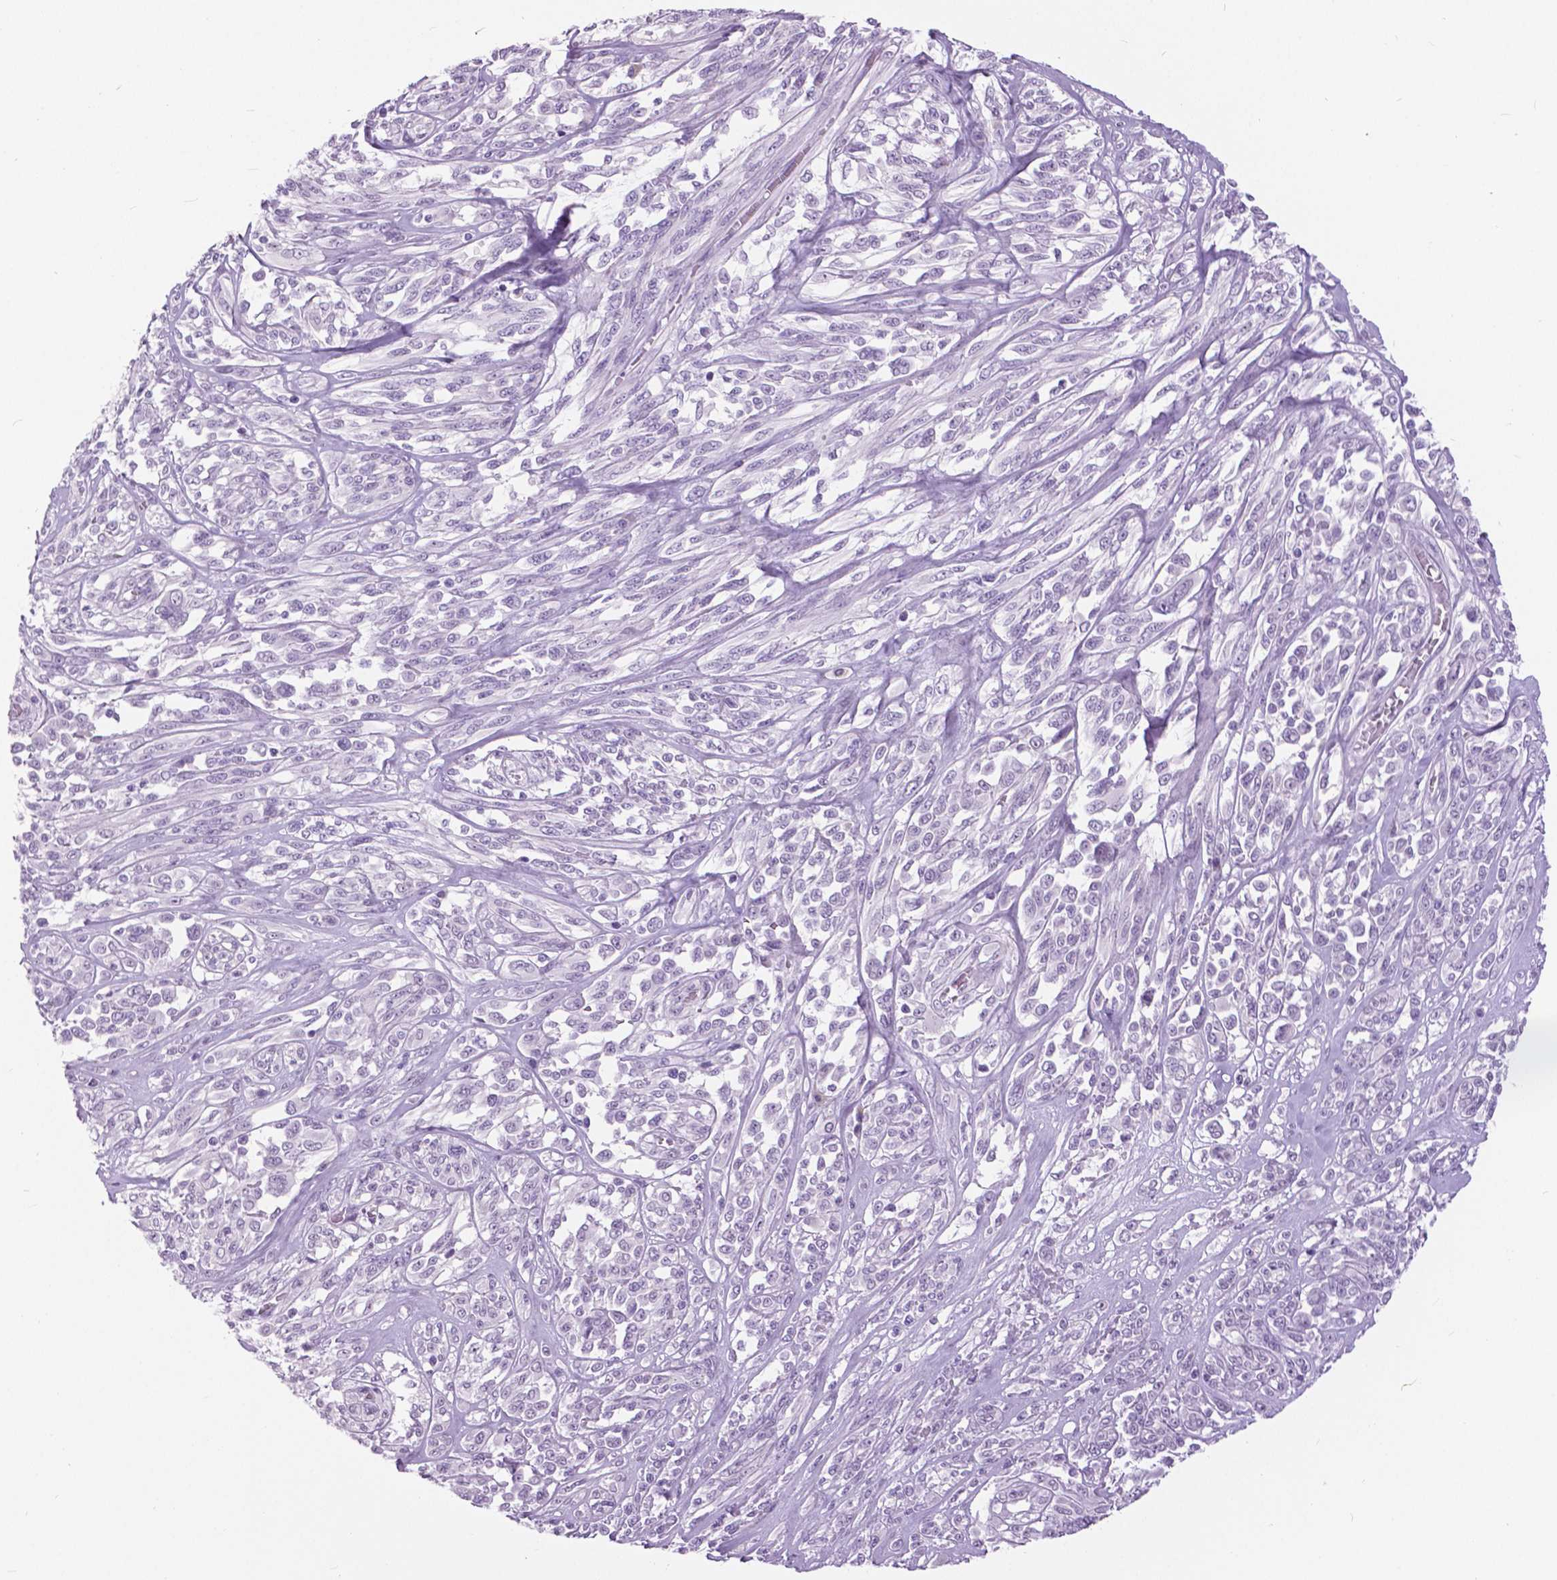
{"staining": {"intensity": "negative", "quantity": "none", "location": "none"}, "tissue": "melanoma", "cell_type": "Tumor cells", "image_type": "cancer", "snomed": [{"axis": "morphology", "description": "Malignant melanoma, NOS"}, {"axis": "topography", "description": "Skin"}], "caption": "Tumor cells show no significant protein staining in malignant melanoma.", "gene": "MYOM1", "patient": {"sex": "female", "age": 91}}